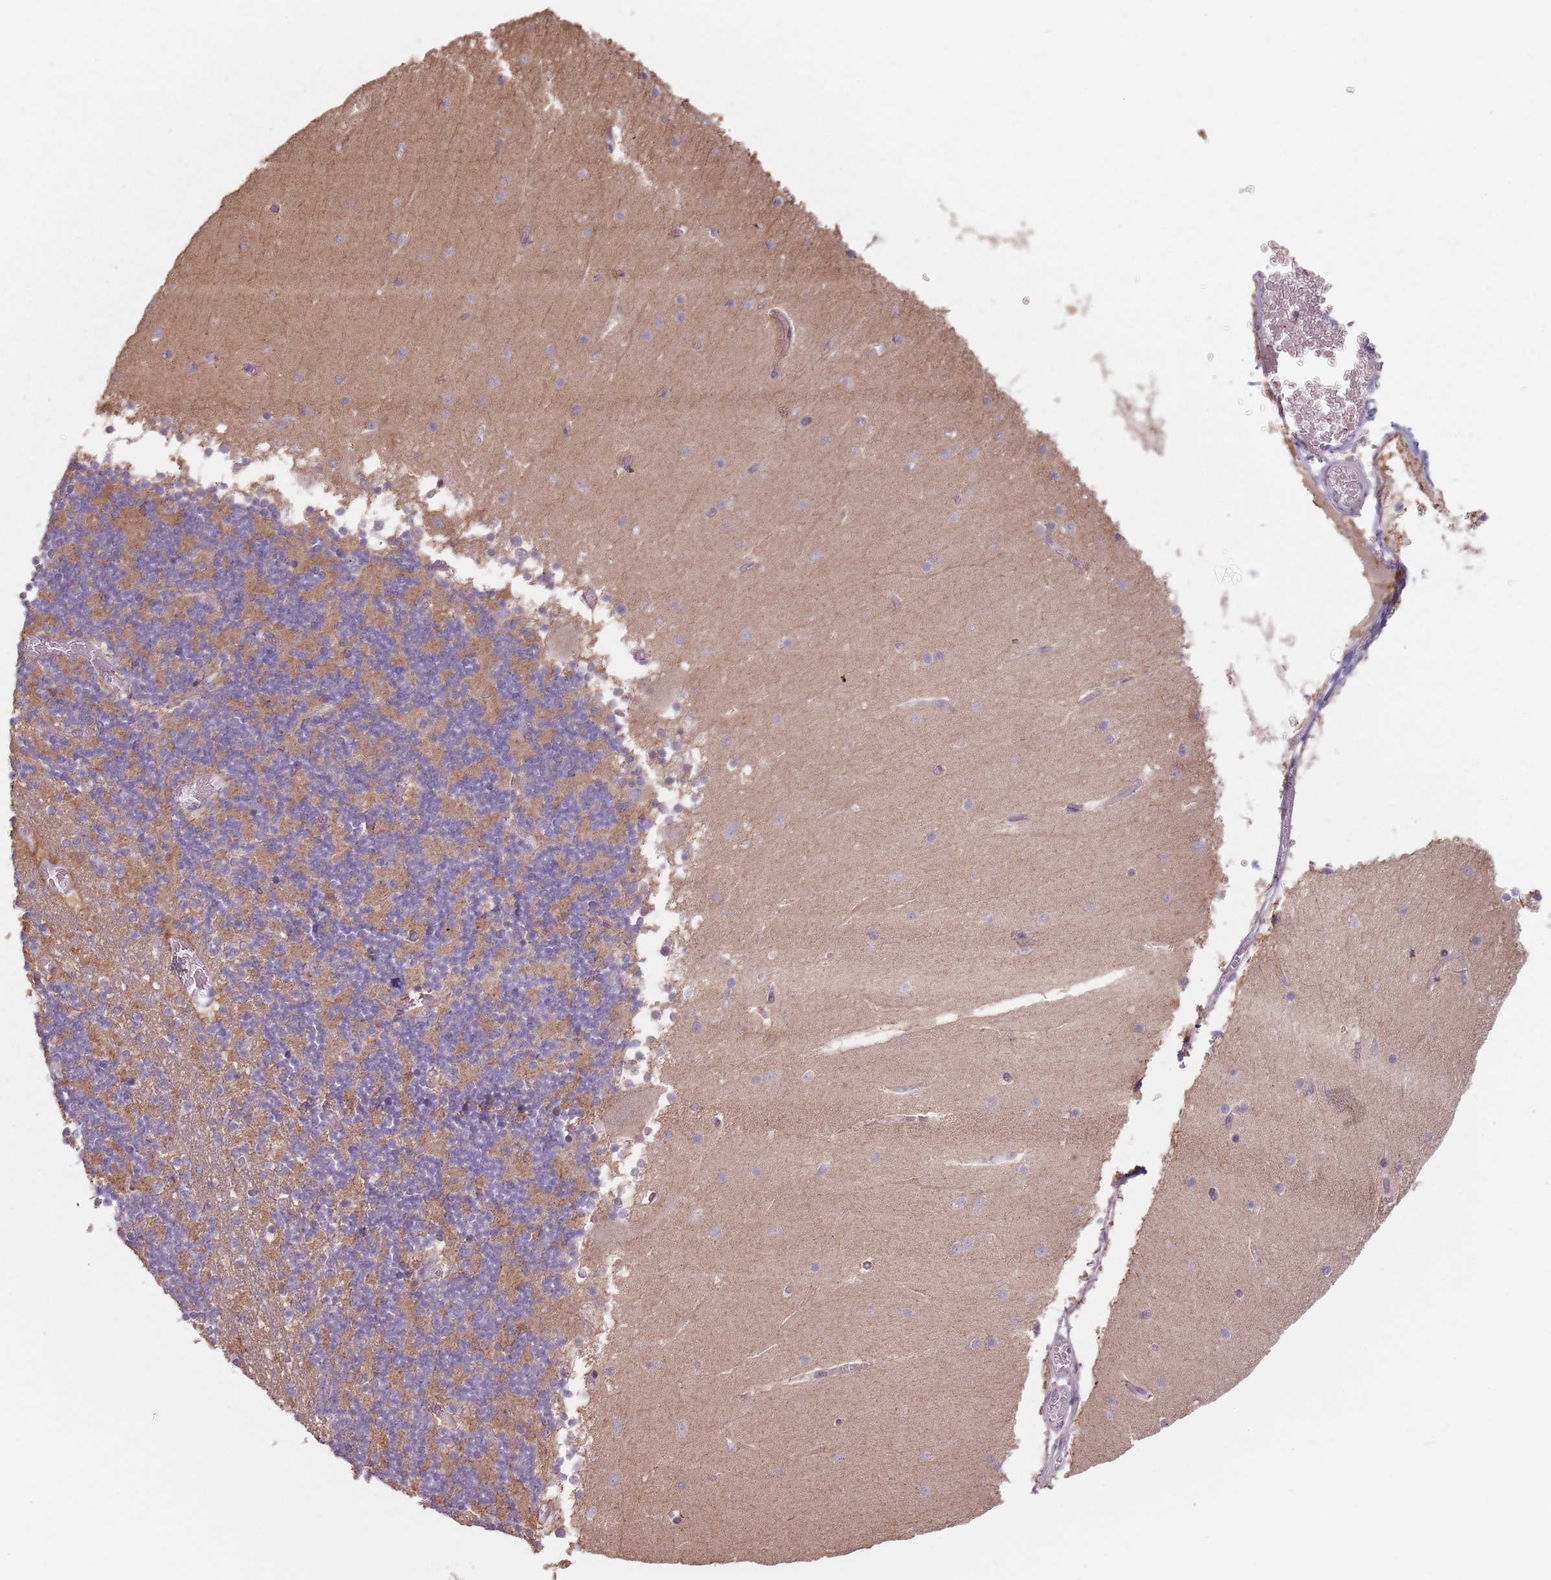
{"staining": {"intensity": "moderate", "quantity": ">75%", "location": "cytoplasmic/membranous"}, "tissue": "cerebellum", "cell_type": "Cells in granular layer", "image_type": "normal", "snomed": [{"axis": "morphology", "description": "Normal tissue, NOS"}, {"axis": "topography", "description": "Cerebellum"}], "caption": "Cerebellum stained with a protein marker shows moderate staining in cells in granular layer.", "gene": "VPS52", "patient": {"sex": "female", "age": 28}}